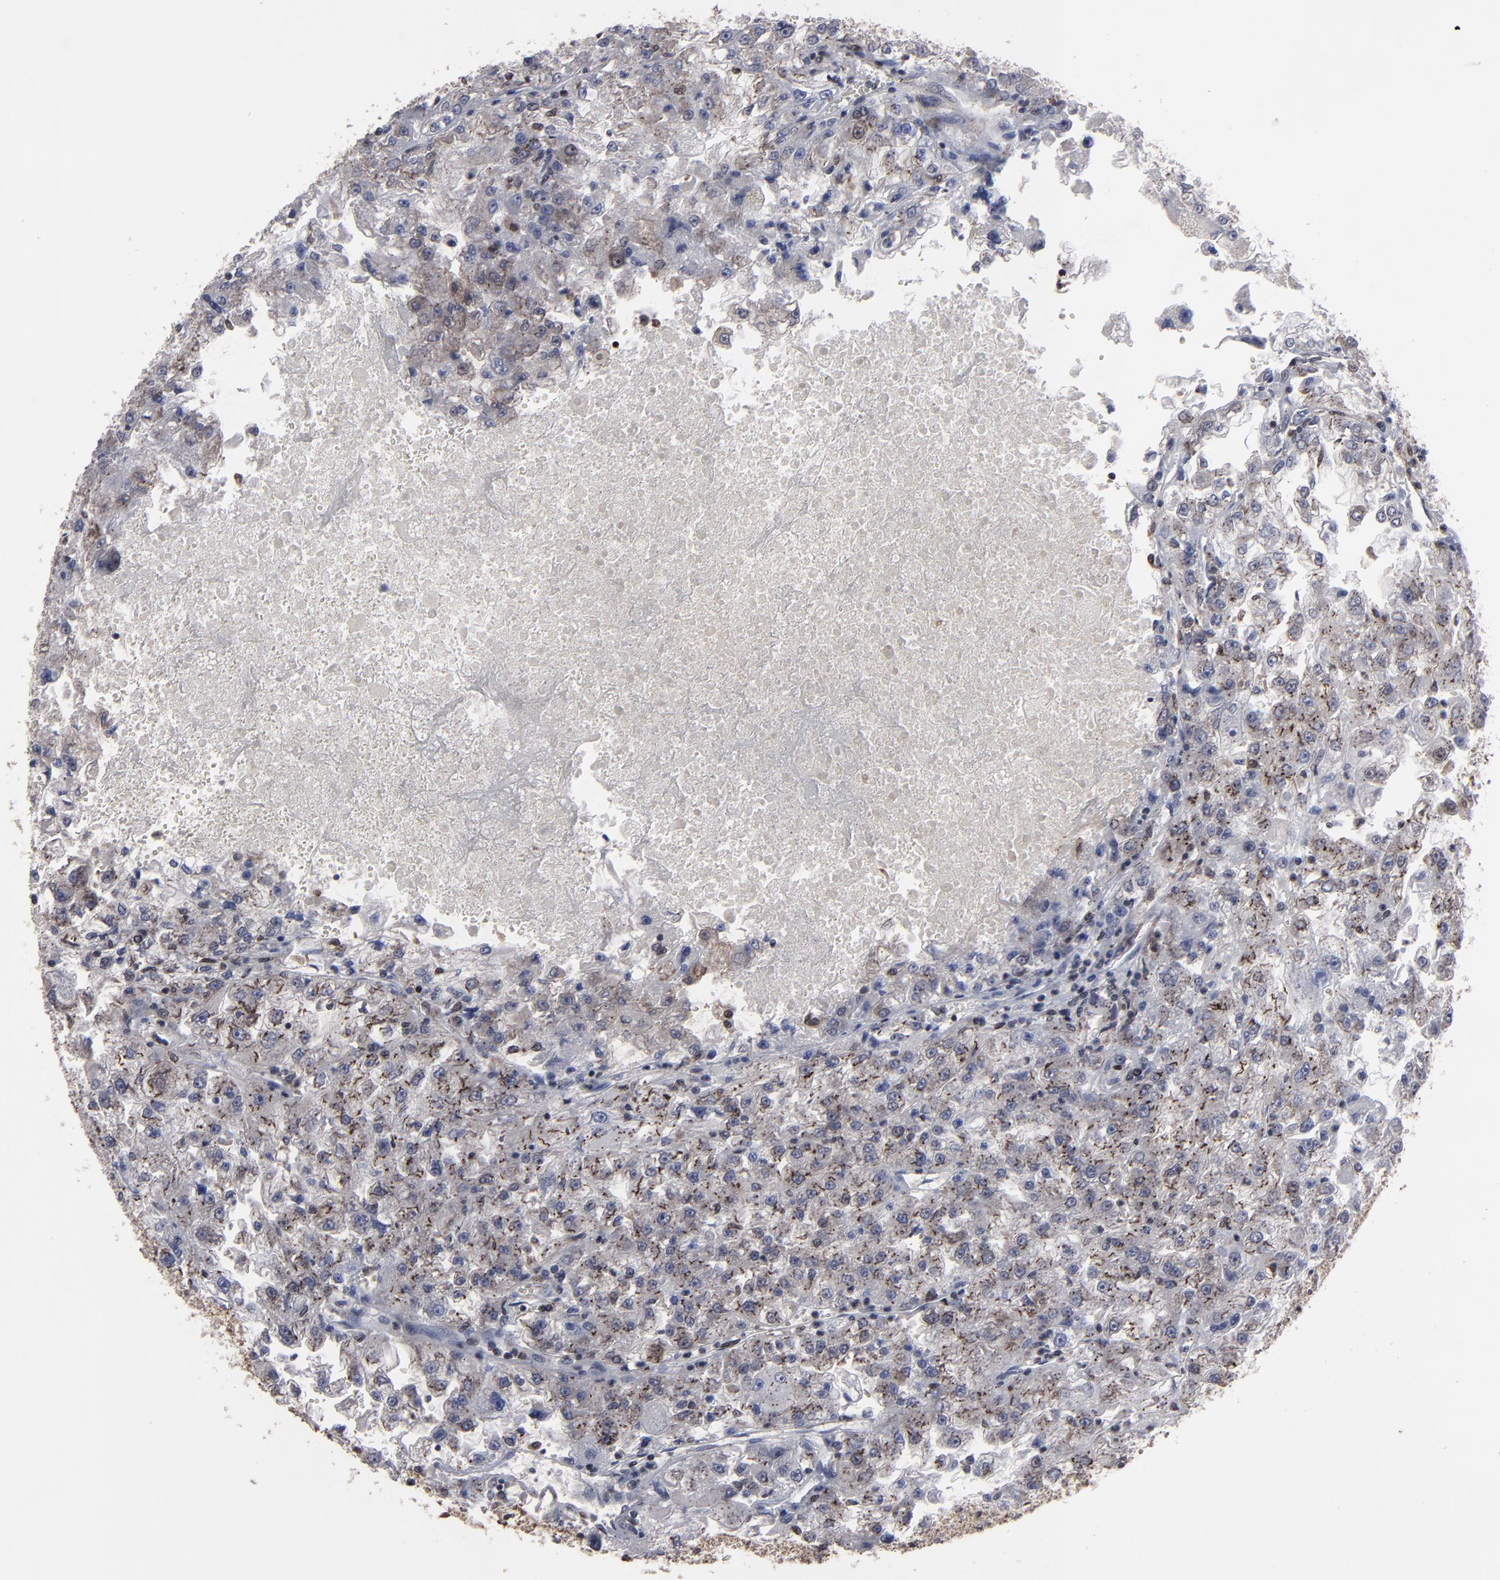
{"staining": {"intensity": "weak", "quantity": "25%-75%", "location": "cytoplasmic/membranous,nuclear"}, "tissue": "renal cancer", "cell_type": "Tumor cells", "image_type": "cancer", "snomed": [{"axis": "morphology", "description": "Adenocarcinoma, NOS"}, {"axis": "topography", "description": "Kidney"}], "caption": "An immunohistochemistry (IHC) histopathology image of neoplastic tissue is shown. Protein staining in brown shows weak cytoplasmic/membranous and nuclear positivity in renal cancer (adenocarcinoma) within tumor cells.", "gene": "KIAA2026", "patient": {"sex": "female", "age": 83}}